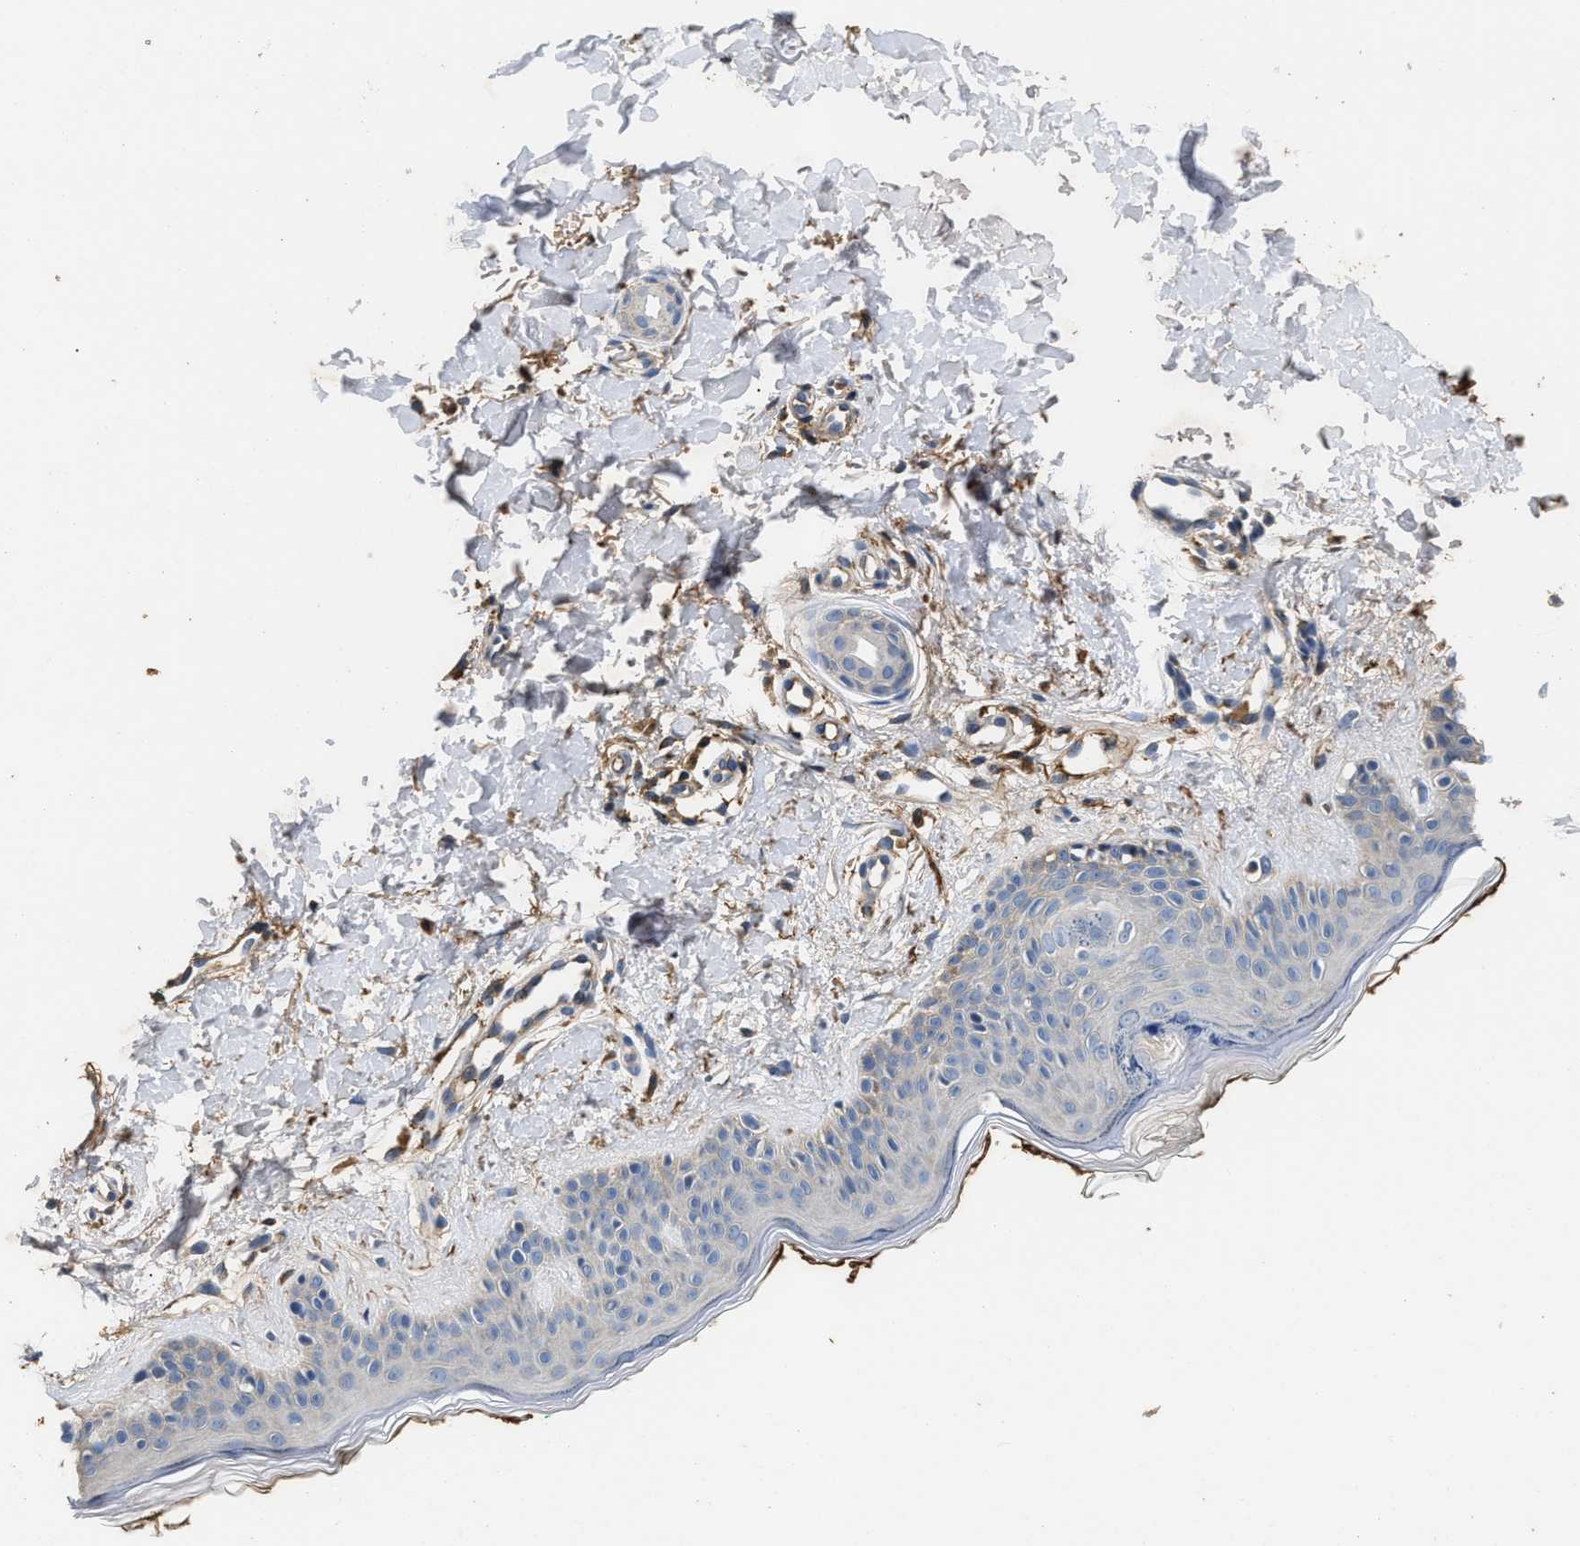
{"staining": {"intensity": "moderate", "quantity": ">75%", "location": "cytoplasmic/membranous"}, "tissue": "skin", "cell_type": "Fibroblasts", "image_type": "normal", "snomed": [{"axis": "morphology", "description": "Normal tissue, NOS"}, {"axis": "topography", "description": "Skin"}], "caption": "This is an image of IHC staining of normal skin, which shows moderate positivity in the cytoplasmic/membranous of fibroblasts.", "gene": "C3", "patient": {"sex": "male", "age": 30}}